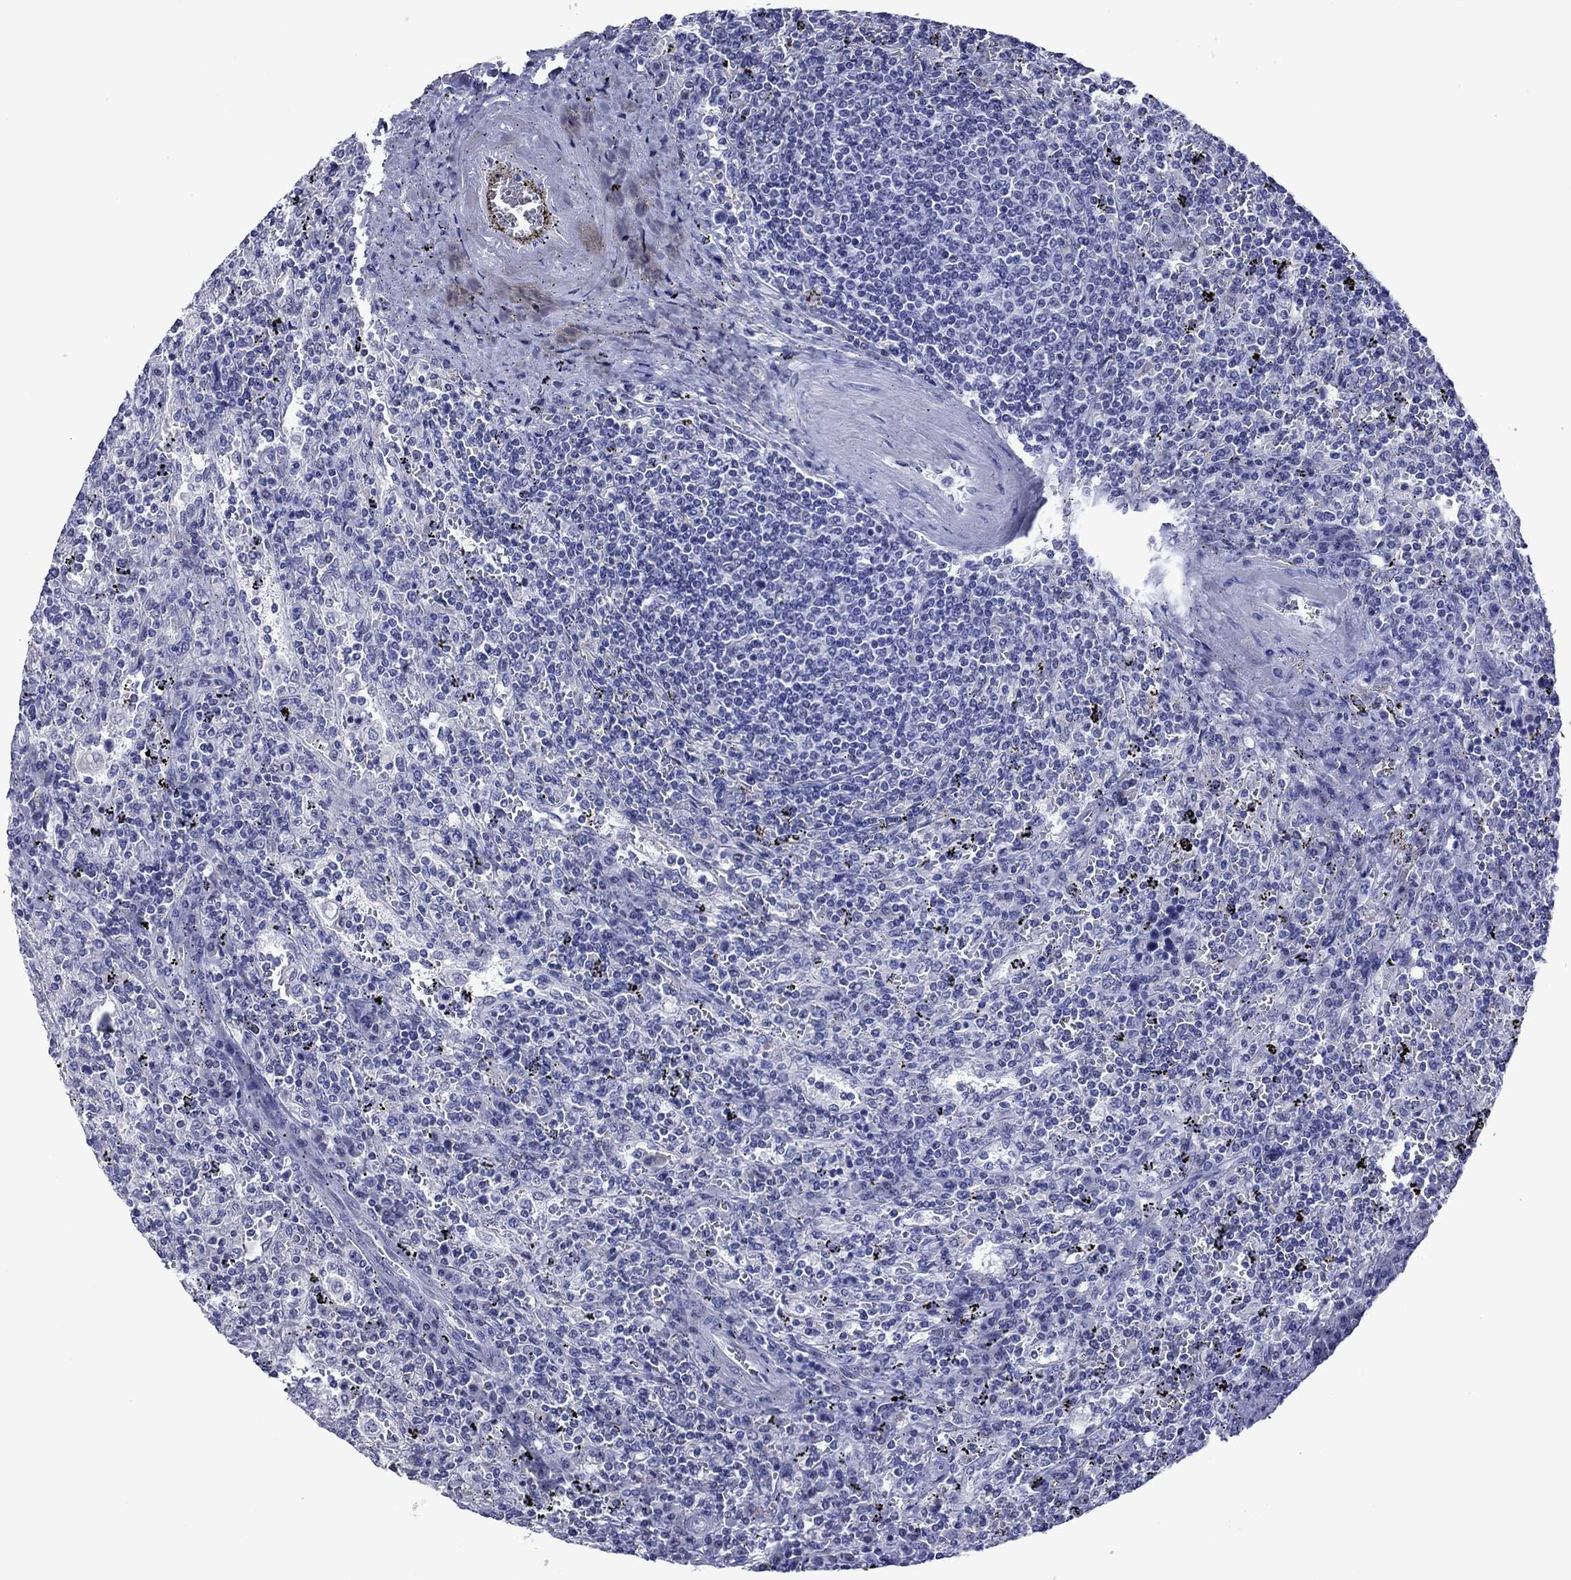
{"staining": {"intensity": "negative", "quantity": "none", "location": "none"}, "tissue": "lymphoma", "cell_type": "Tumor cells", "image_type": "cancer", "snomed": [{"axis": "morphology", "description": "Malignant lymphoma, non-Hodgkin's type, Low grade"}, {"axis": "topography", "description": "Spleen"}], "caption": "Immunohistochemistry micrograph of malignant lymphoma, non-Hodgkin's type (low-grade) stained for a protein (brown), which exhibits no positivity in tumor cells.", "gene": "PIWIL1", "patient": {"sex": "male", "age": 62}}